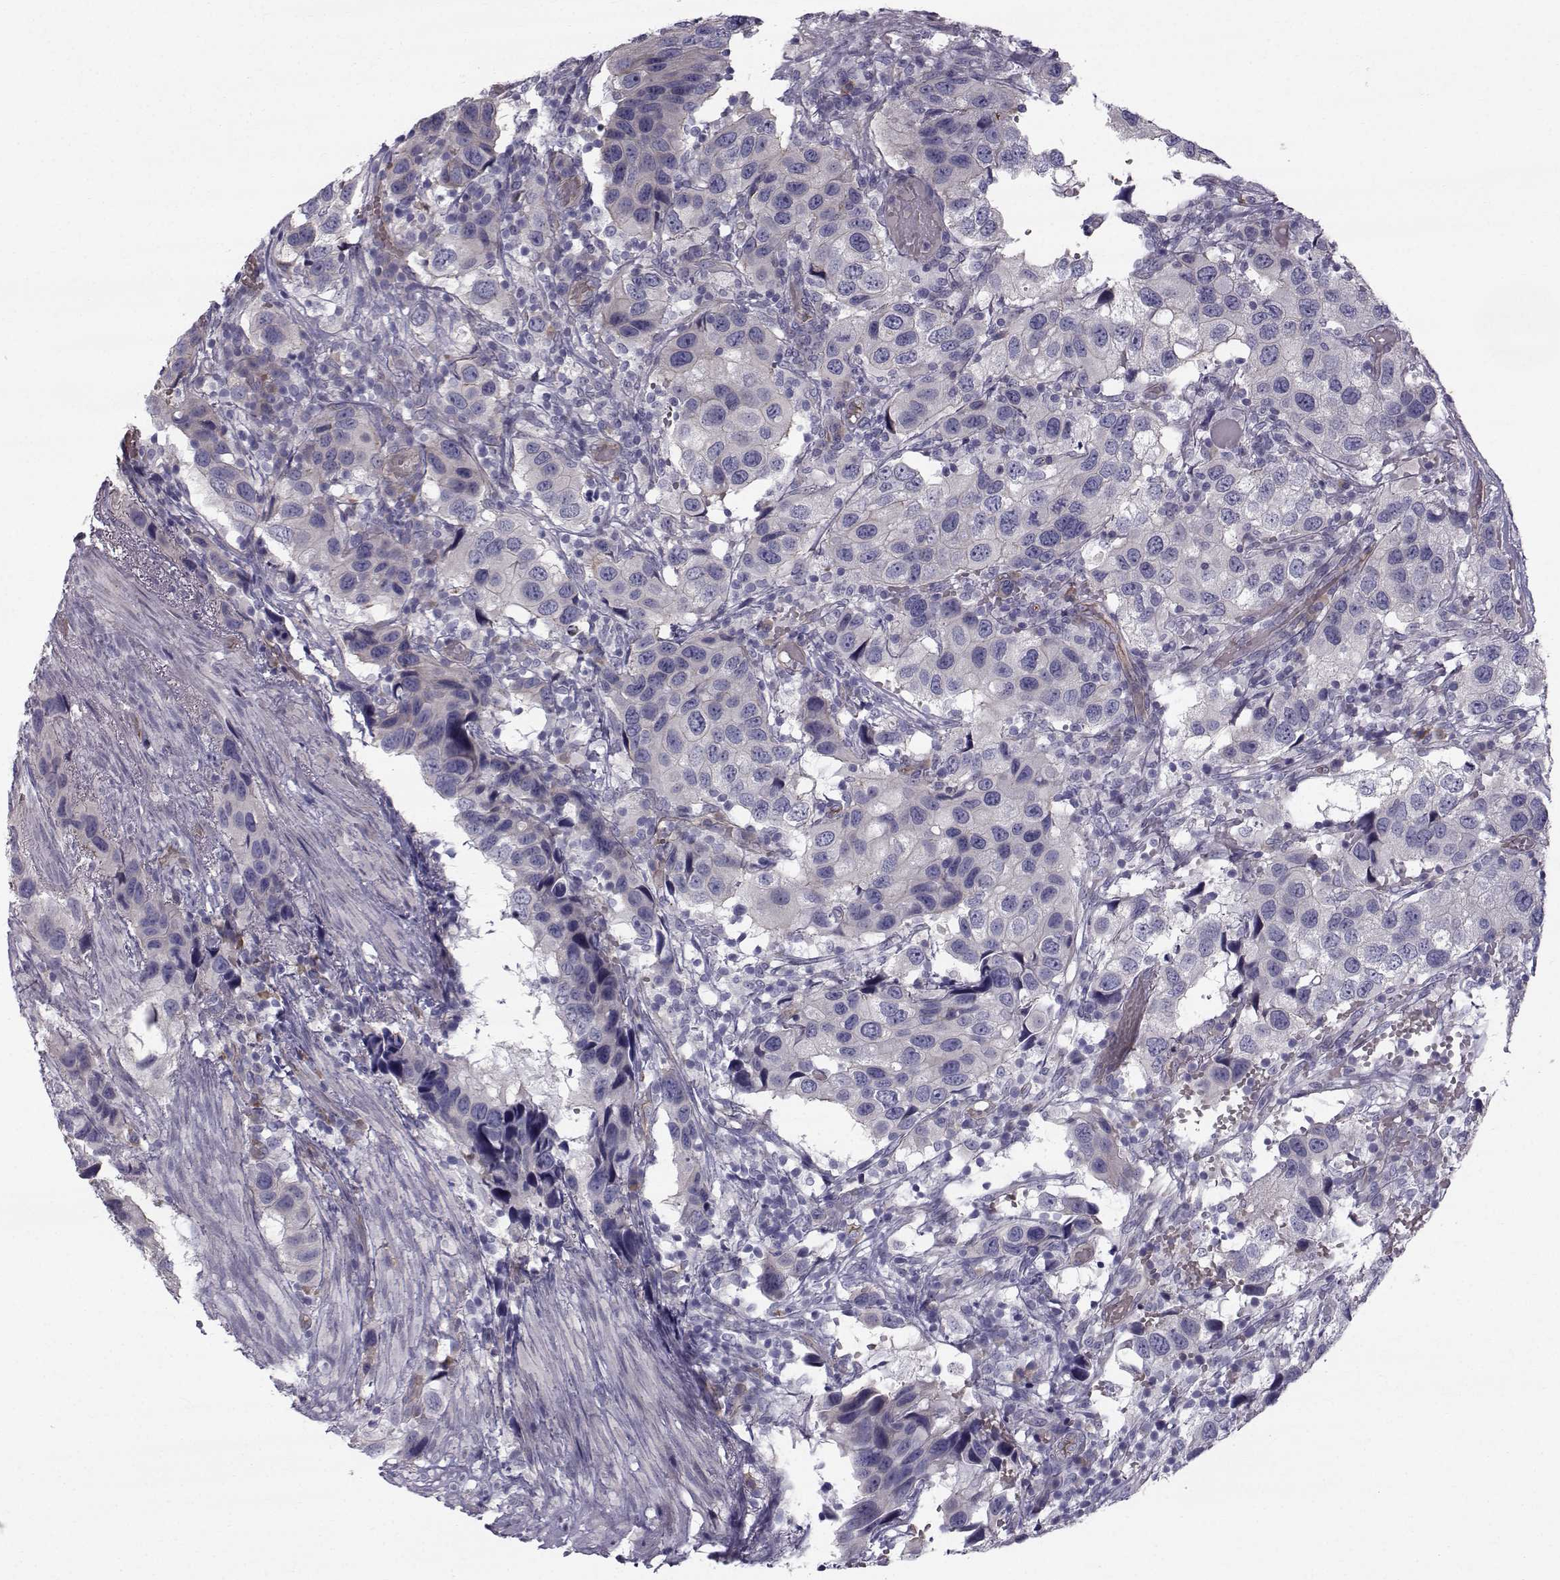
{"staining": {"intensity": "weak", "quantity": "<25%", "location": "cytoplasmic/membranous"}, "tissue": "urothelial cancer", "cell_type": "Tumor cells", "image_type": "cancer", "snomed": [{"axis": "morphology", "description": "Urothelial carcinoma, High grade"}, {"axis": "topography", "description": "Urinary bladder"}], "caption": "Immunohistochemistry of urothelial carcinoma (high-grade) displays no staining in tumor cells.", "gene": "QPCT", "patient": {"sex": "male", "age": 79}}